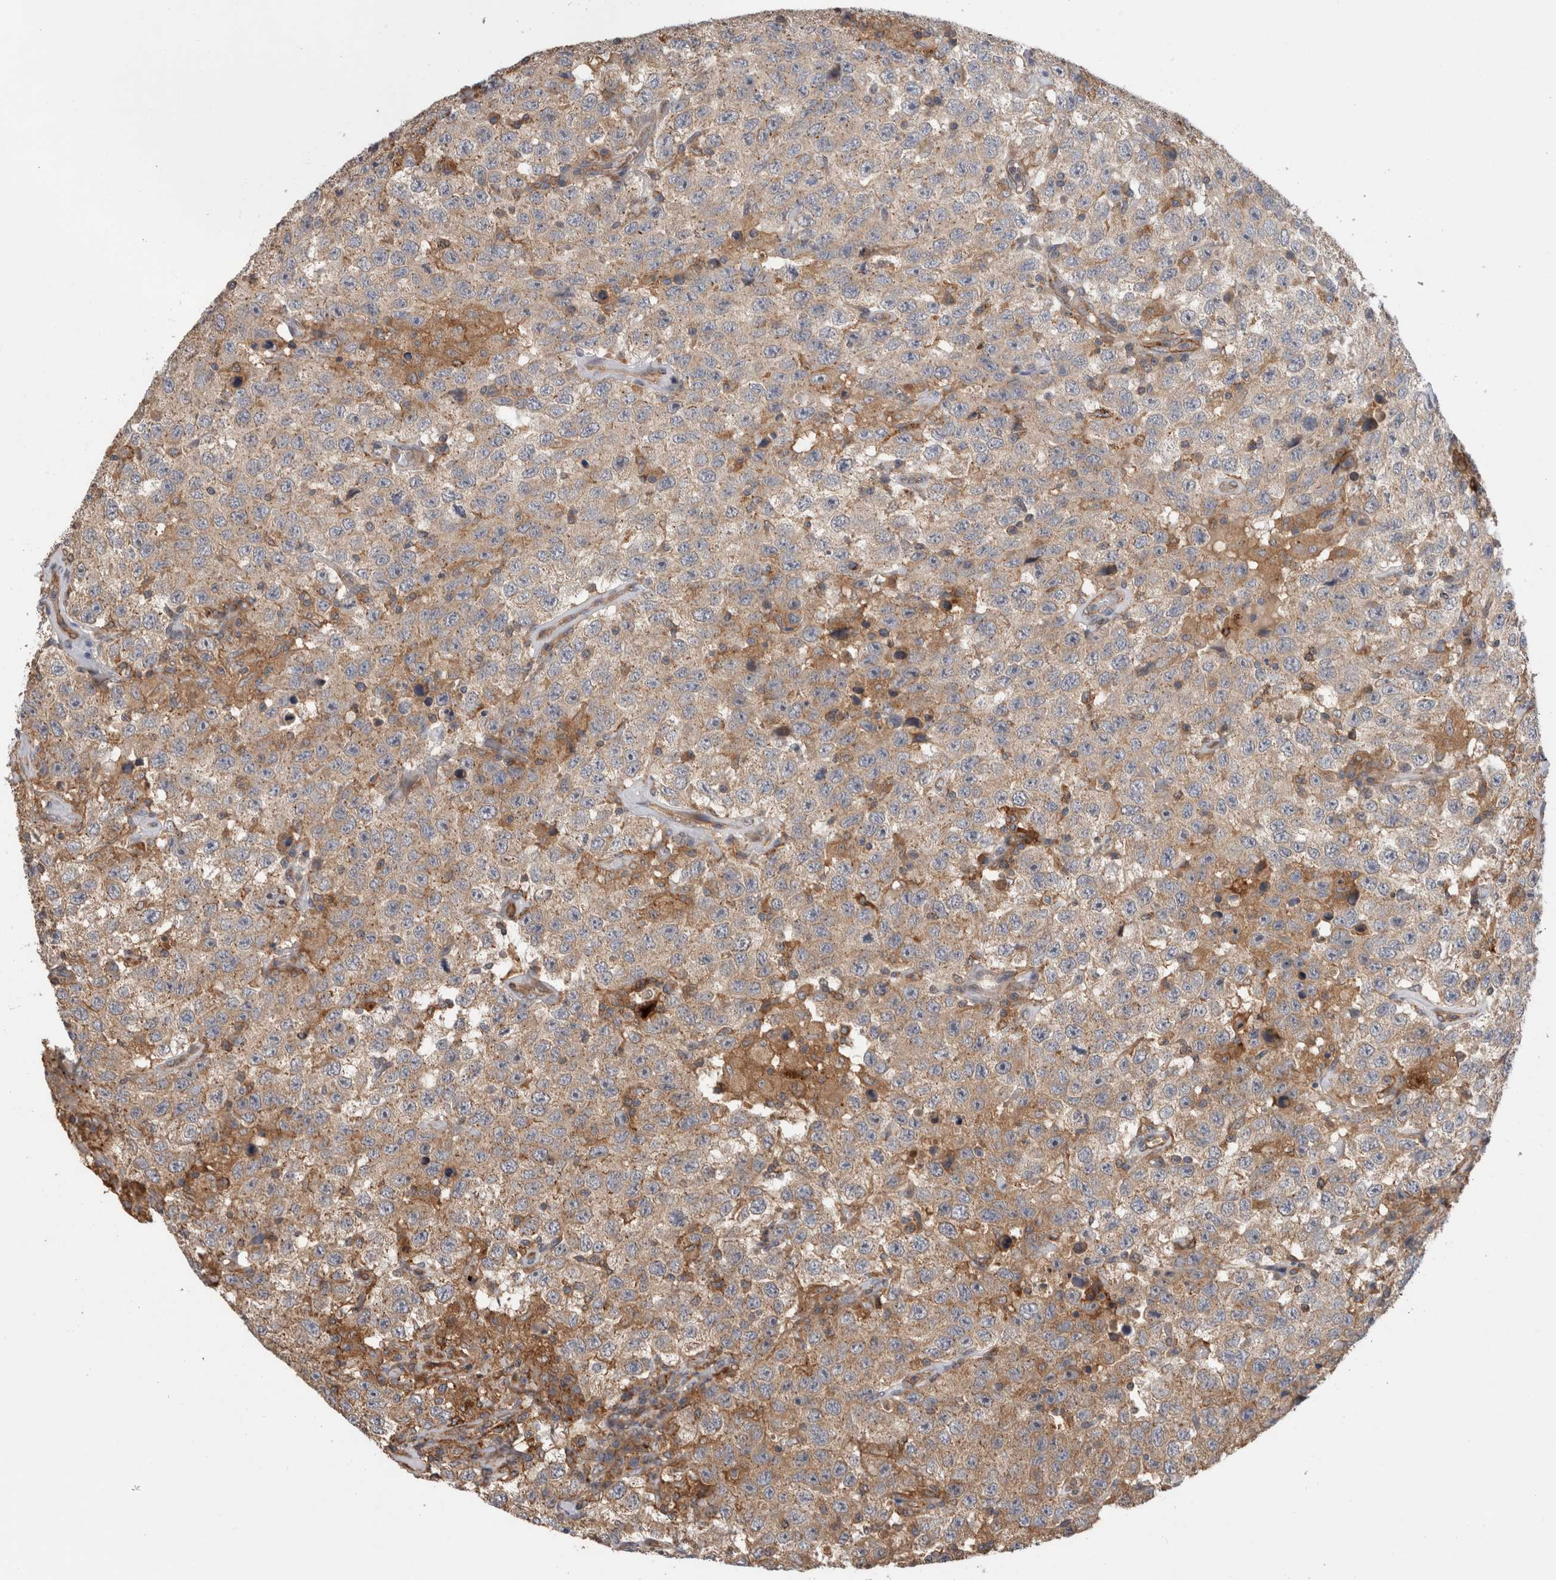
{"staining": {"intensity": "weak", "quantity": ">75%", "location": "cytoplasmic/membranous"}, "tissue": "testis cancer", "cell_type": "Tumor cells", "image_type": "cancer", "snomed": [{"axis": "morphology", "description": "Seminoma, NOS"}, {"axis": "topography", "description": "Testis"}], "caption": "An immunohistochemistry (IHC) photomicrograph of tumor tissue is shown. Protein staining in brown shows weak cytoplasmic/membranous positivity in testis cancer (seminoma) within tumor cells.", "gene": "TARBP1", "patient": {"sex": "male", "age": 41}}